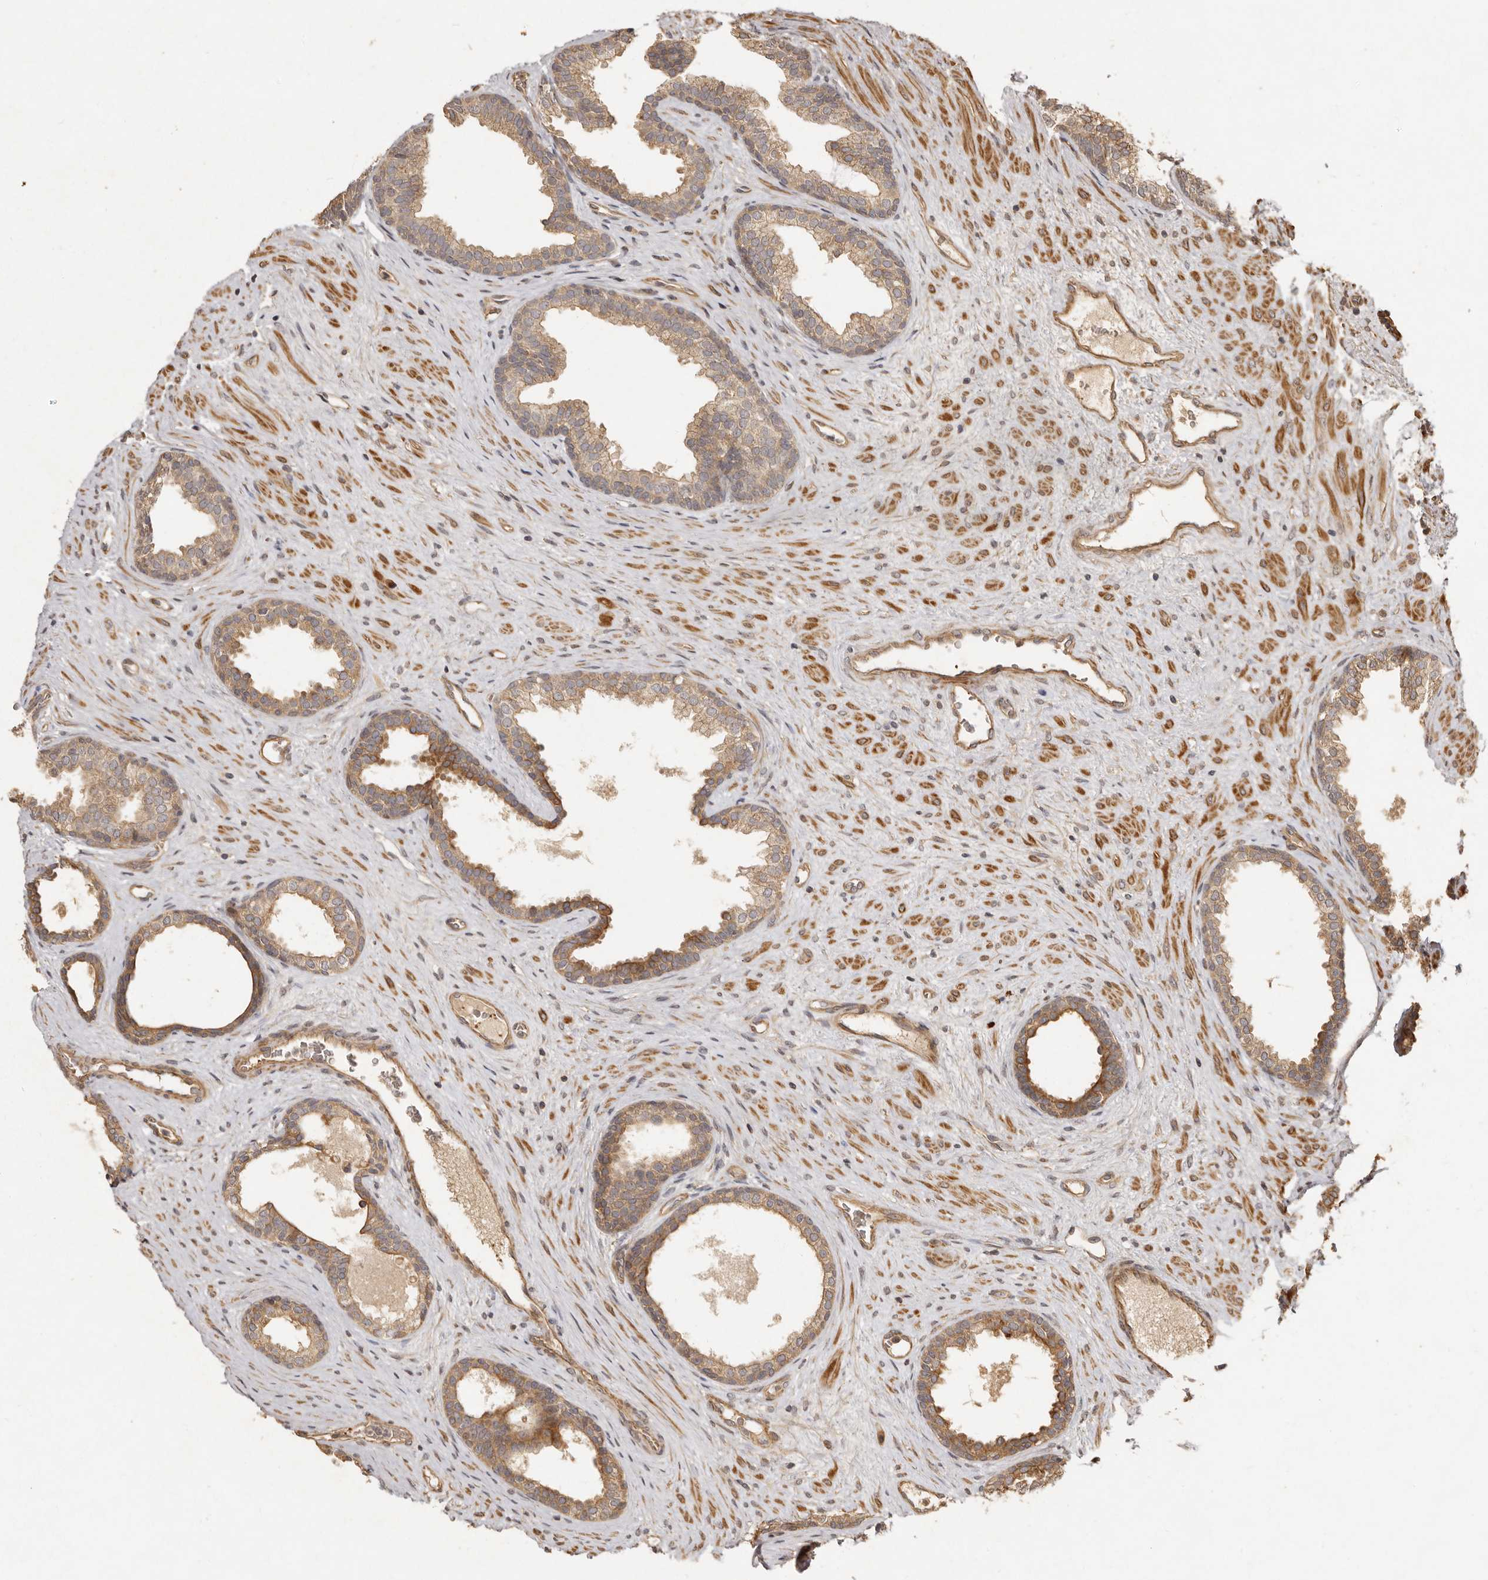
{"staining": {"intensity": "strong", "quantity": ">75%", "location": "cytoplasmic/membranous"}, "tissue": "prostate", "cell_type": "Glandular cells", "image_type": "normal", "snomed": [{"axis": "morphology", "description": "Normal tissue, NOS"}, {"axis": "topography", "description": "Prostate"}], "caption": "This photomicrograph shows immunohistochemistry (IHC) staining of benign prostate, with high strong cytoplasmic/membranous staining in about >75% of glandular cells.", "gene": "SEMA3A", "patient": {"sex": "male", "age": 76}}